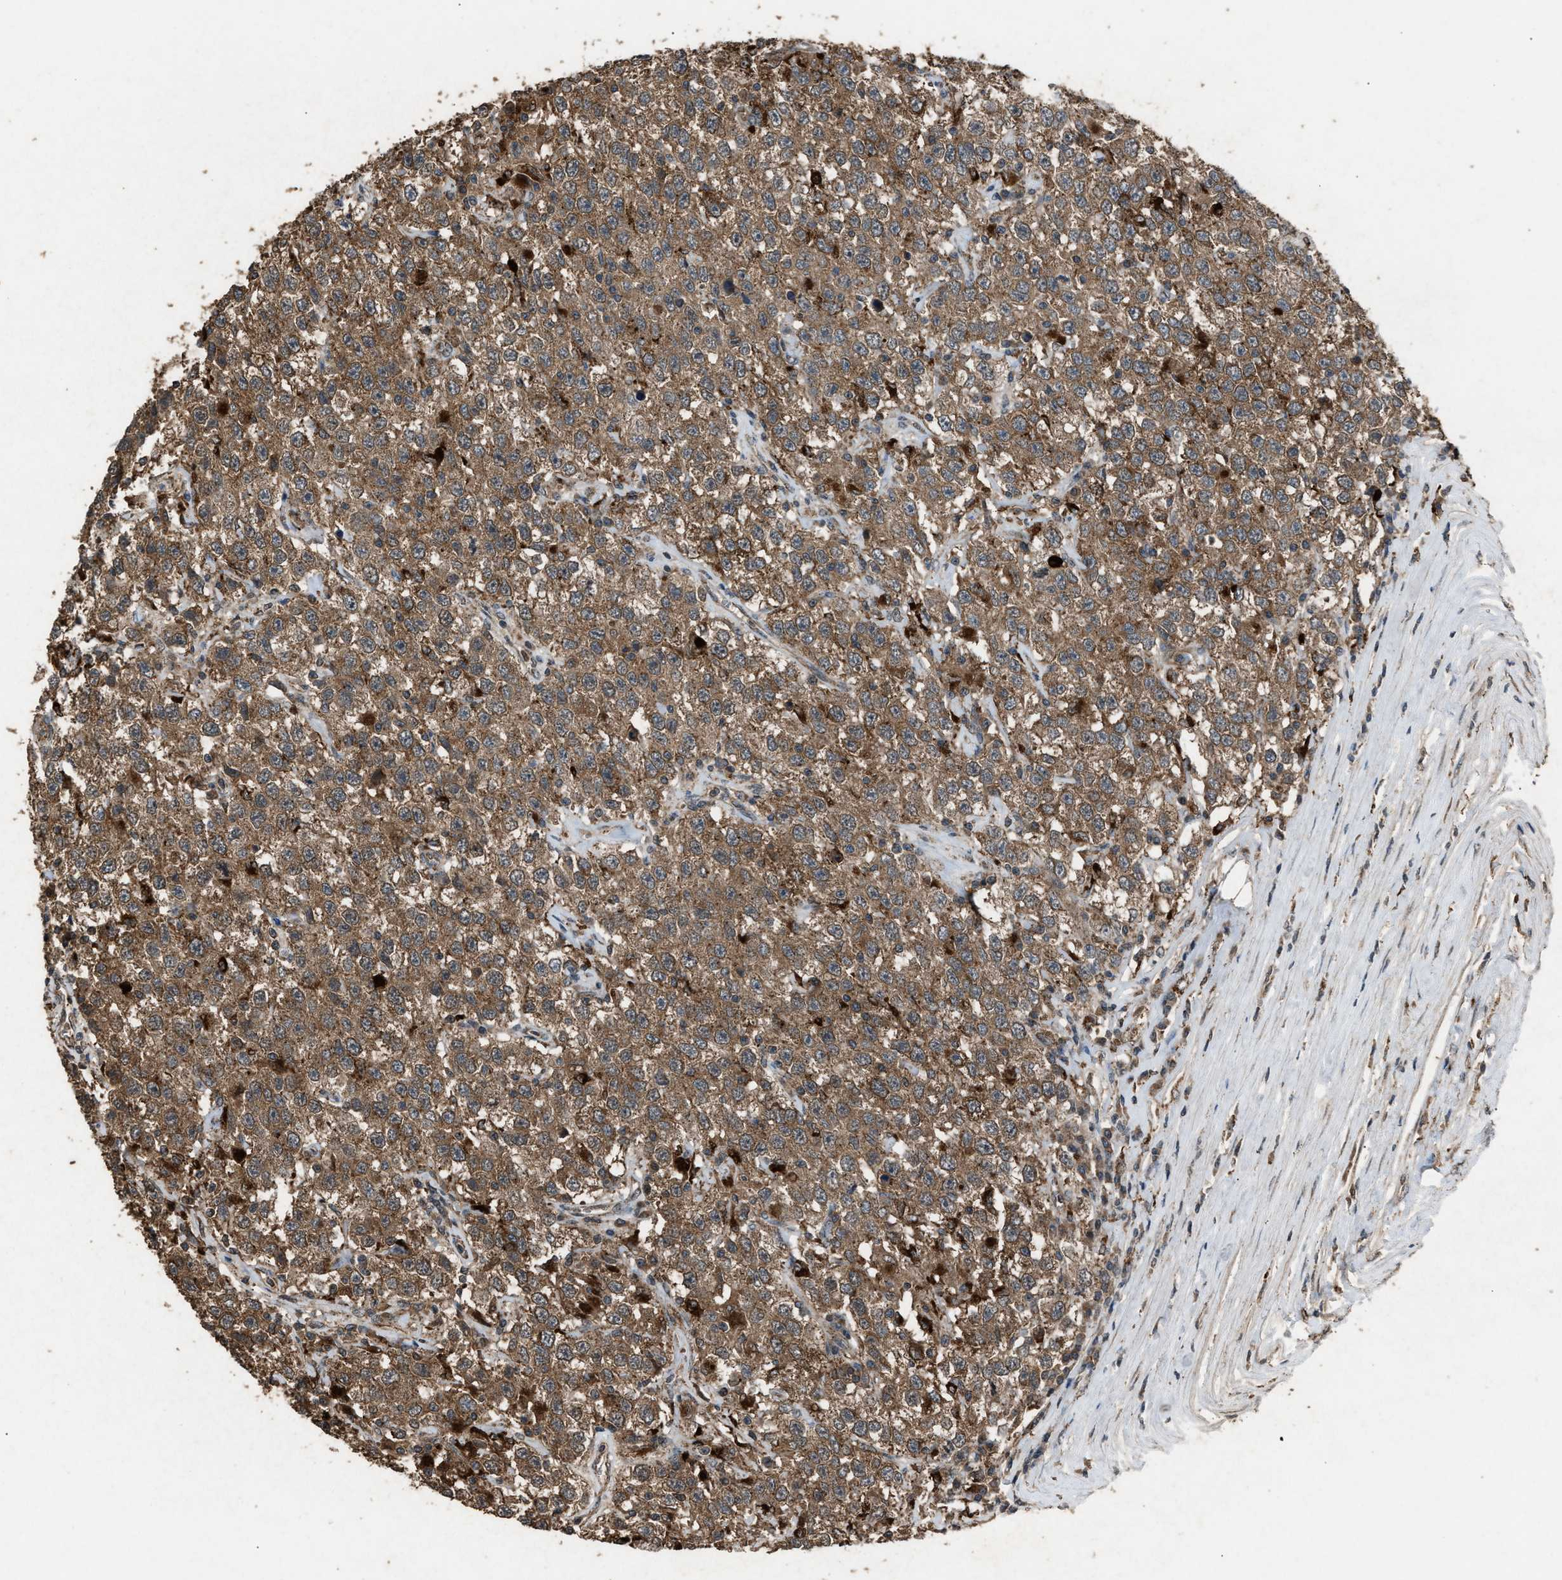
{"staining": {"intensity": "moderate", "quantity": ">75%", "location": "cytoplasmic/membranous"}, "tissue": "testis cancer", "cell_type": "Tumor cells", "image_type": "cancer", "snomed": [{"axis": "morphology", "description": "Seminoma, NOS"}, {"axis": "topography", "description": "Testis"}], "caption": "Immunohistochemical staining of human testis seminoma reveals medium levels of moderate cytoplasmic/membranous protein positivity in about >75% of tumor cells. Using DAB (3,3'-diaminobenzidine) (brown) and hematoxylin (blue) stains, captured at high magnification using brightfield microscopy.", "gene": "PSMD1", "patient": {"sex": "male", "age": 41}}